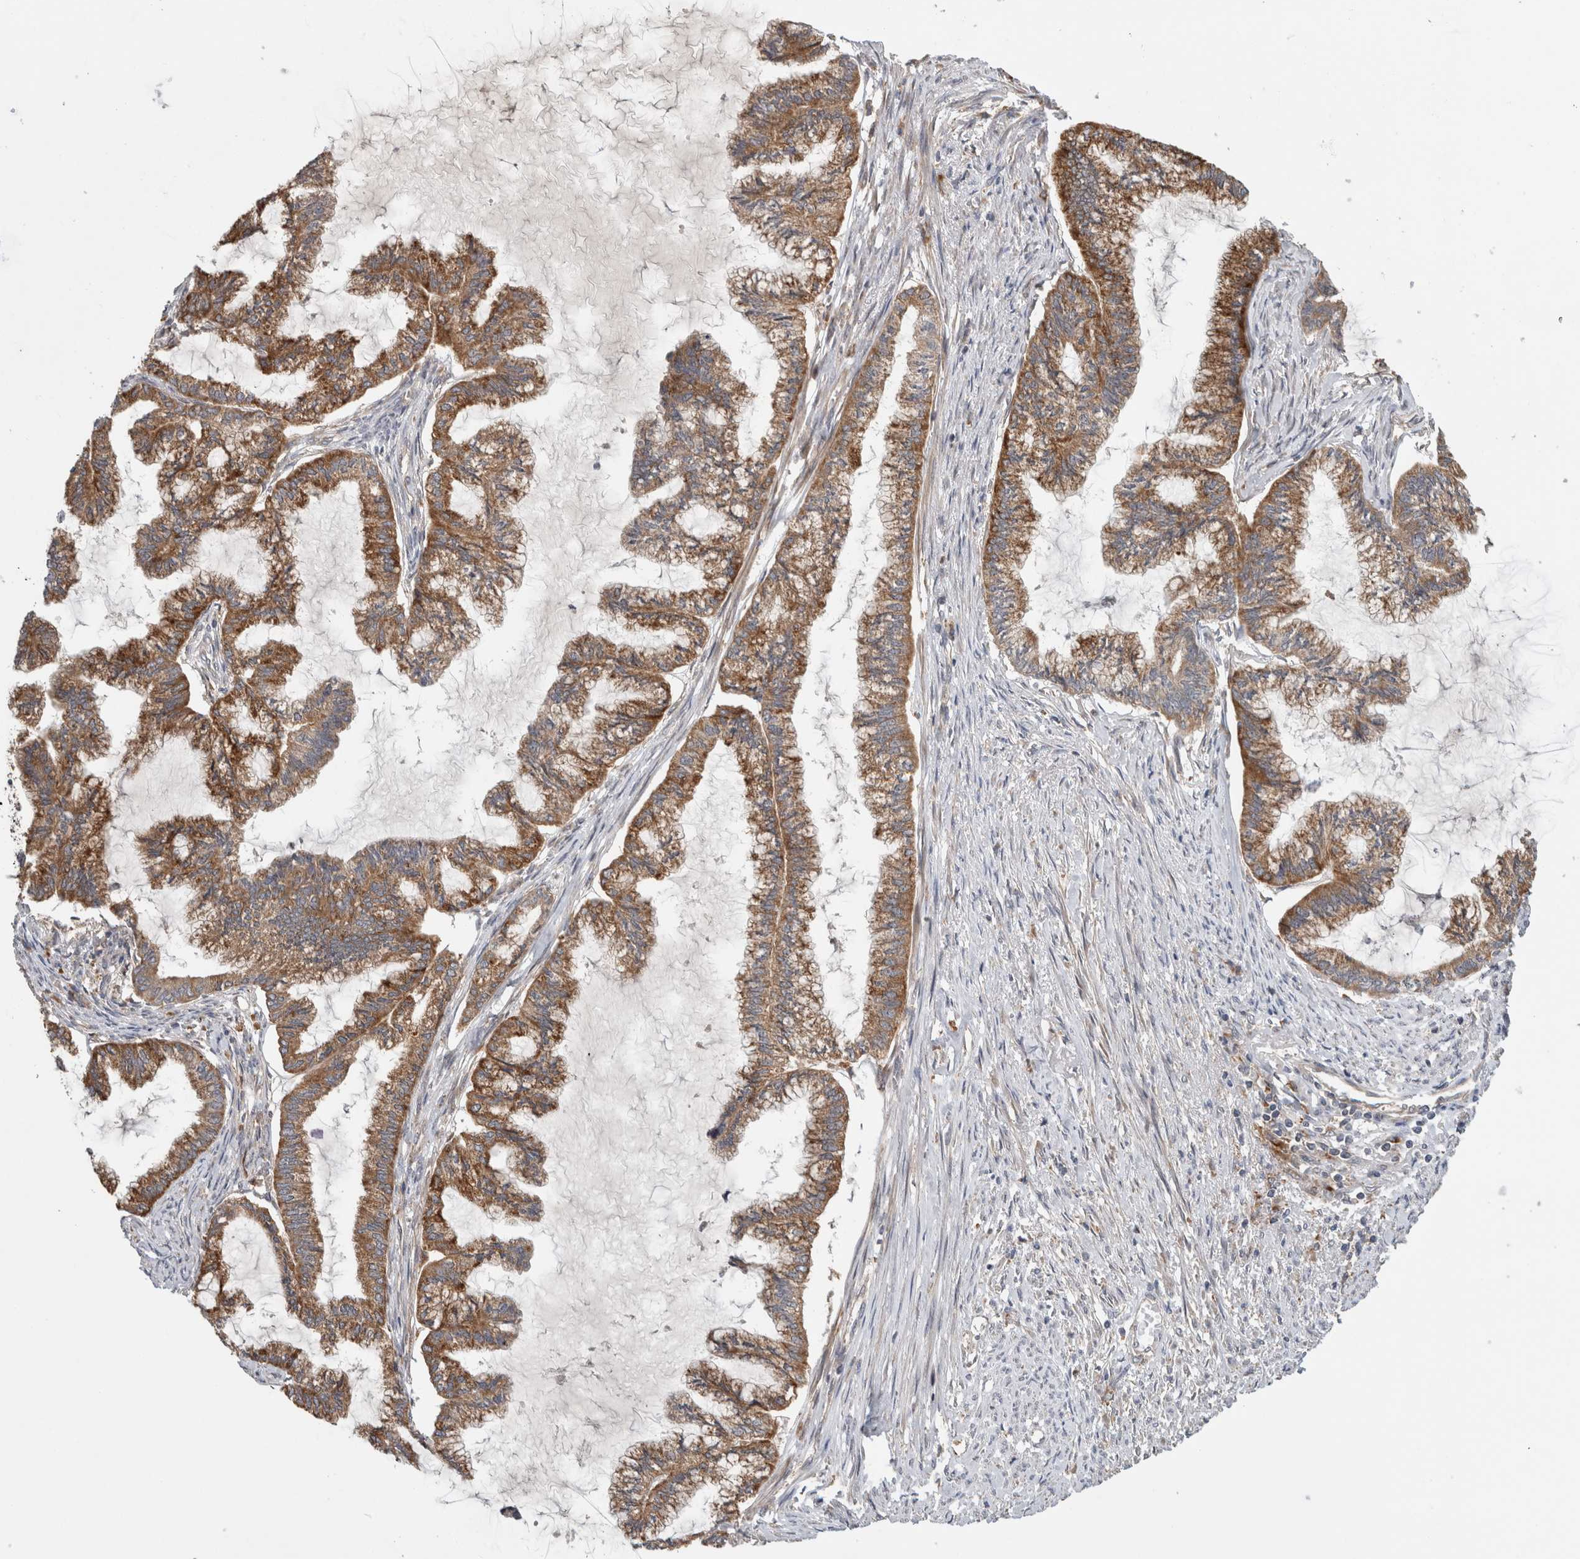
{"staining": {"intensity": "moderate", "quantity": ">75%", "location": "cytoplasmic/membranous"}, "tissue": "endometrial cancer", "cell_type": "Tumor cells", "image_type": "cancer", "snomed": [{"axis": "morphology", "description": "Adenocarcinoma, NOS"}, {"axis": "topography", "description": "Endometrium"}], "caption": "Protein expression analysis of human endometrial cancer (adenocarcinoma) reveals moderate cytoplasmic/membranous expression in approximately >75% of tumor cells. The staining was performed using DAB to visualize the protein expression in brown, while the nuclei were stained in blue with hematoxylin (Magnification: 20x).", "gene": "ADGRL3", "patient": {"sex": "female", "age": 86}}